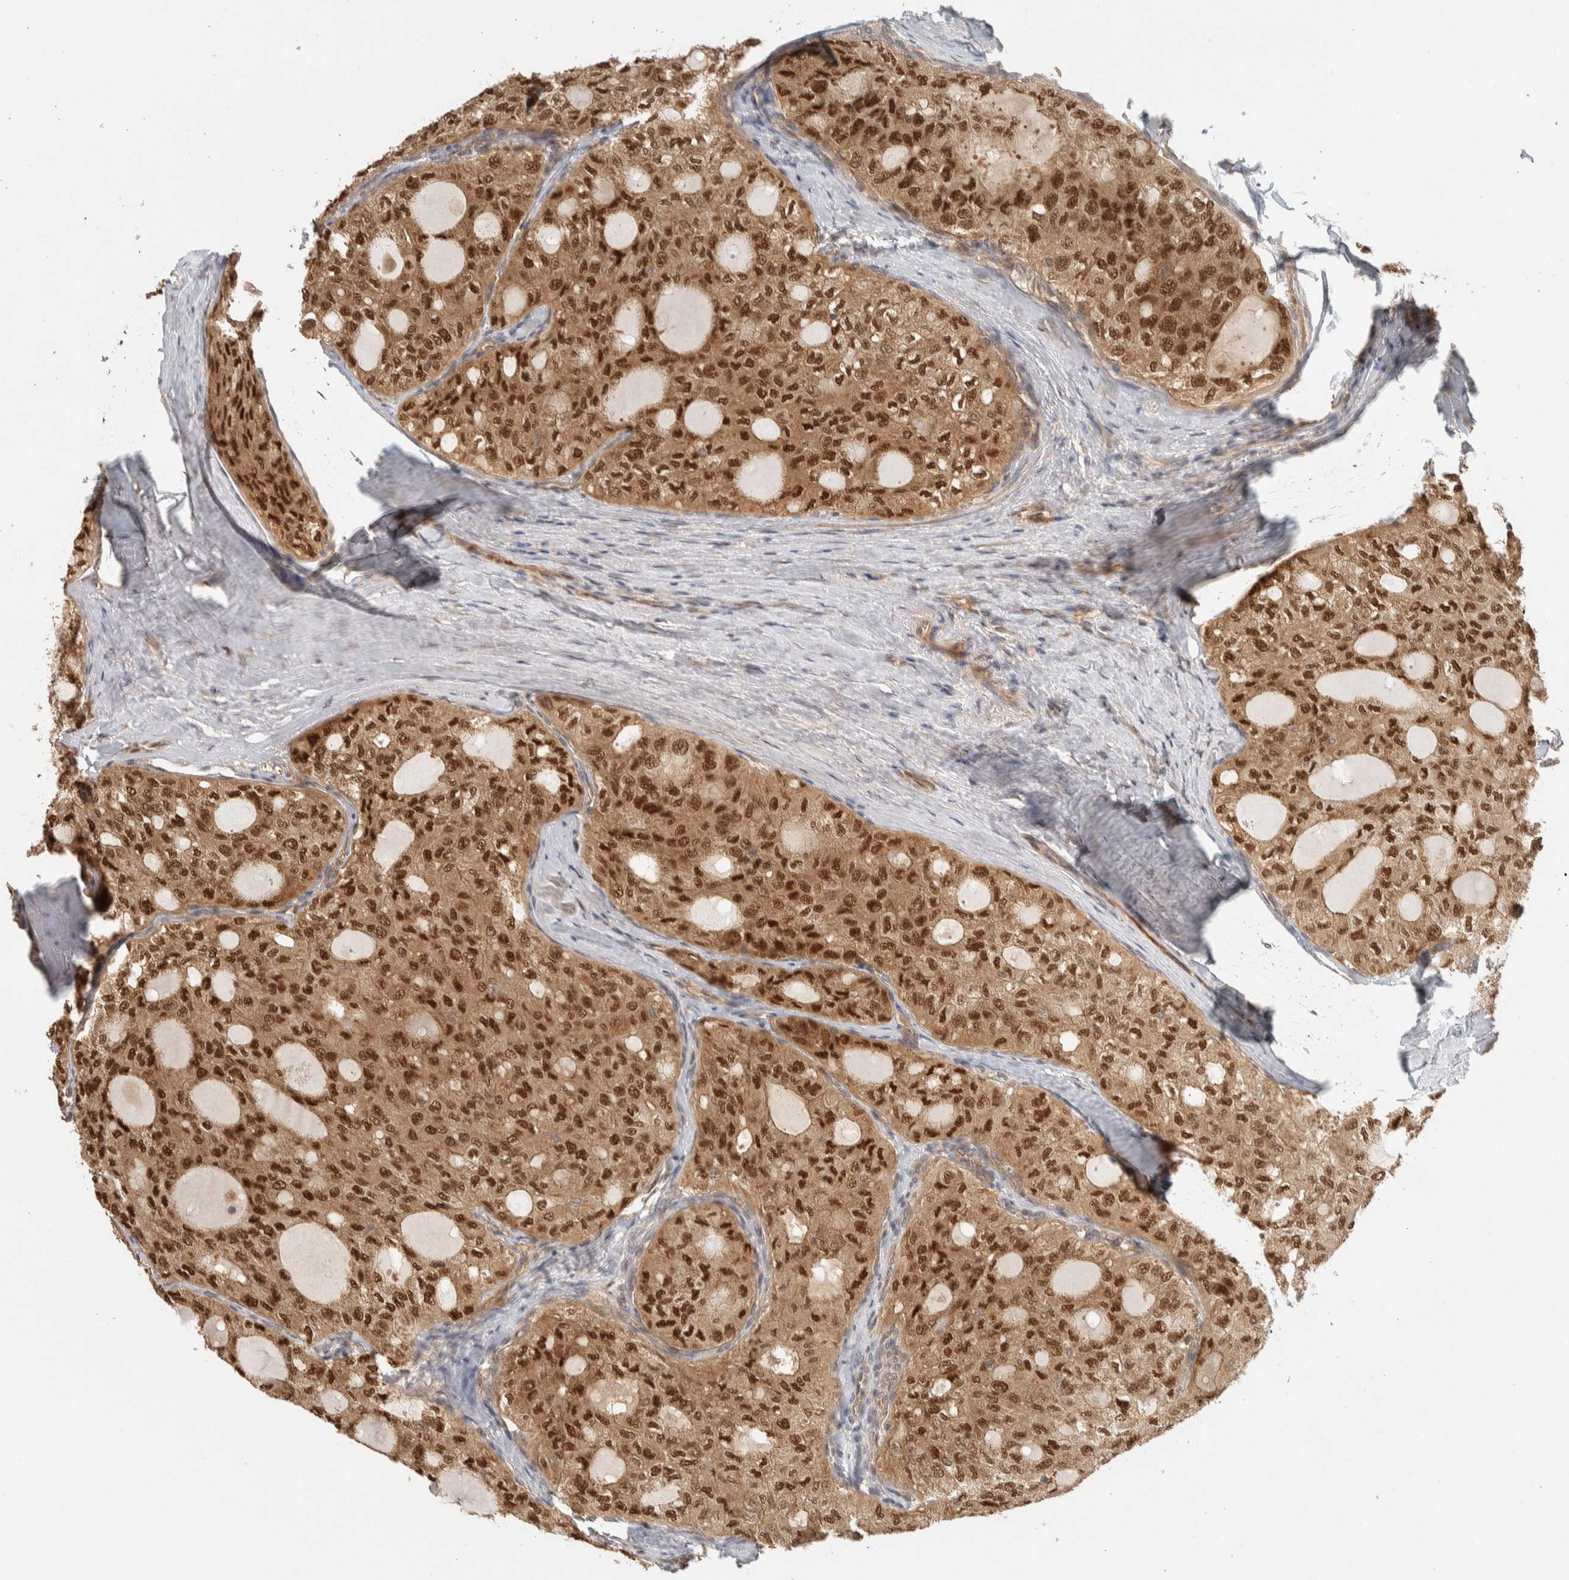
{"staining": {"intensity": "strong", "quantity": ">75%", "location": "cytoplasmic/membranous,nuclear"}, "tissue": "thyroid cancer", "cell_type": "Tumor cells", "image_type": "cancer", "snomed": [{"axis": "morphology", "description": "Follicular adenoma carcinoma, NOS"}, {"axis": "topography", "description": "Thyroid gland"}], "caption": "IHC micrograph of thyroid follicular adenoma carcinoma stained for a protein (brown), which displays high levels of strong cytoplasmic/membranous and nuclear staining in about >75% of tumor cells.", "gene": "ADSS2", "patient": {"sex": "male", "age": 75}}